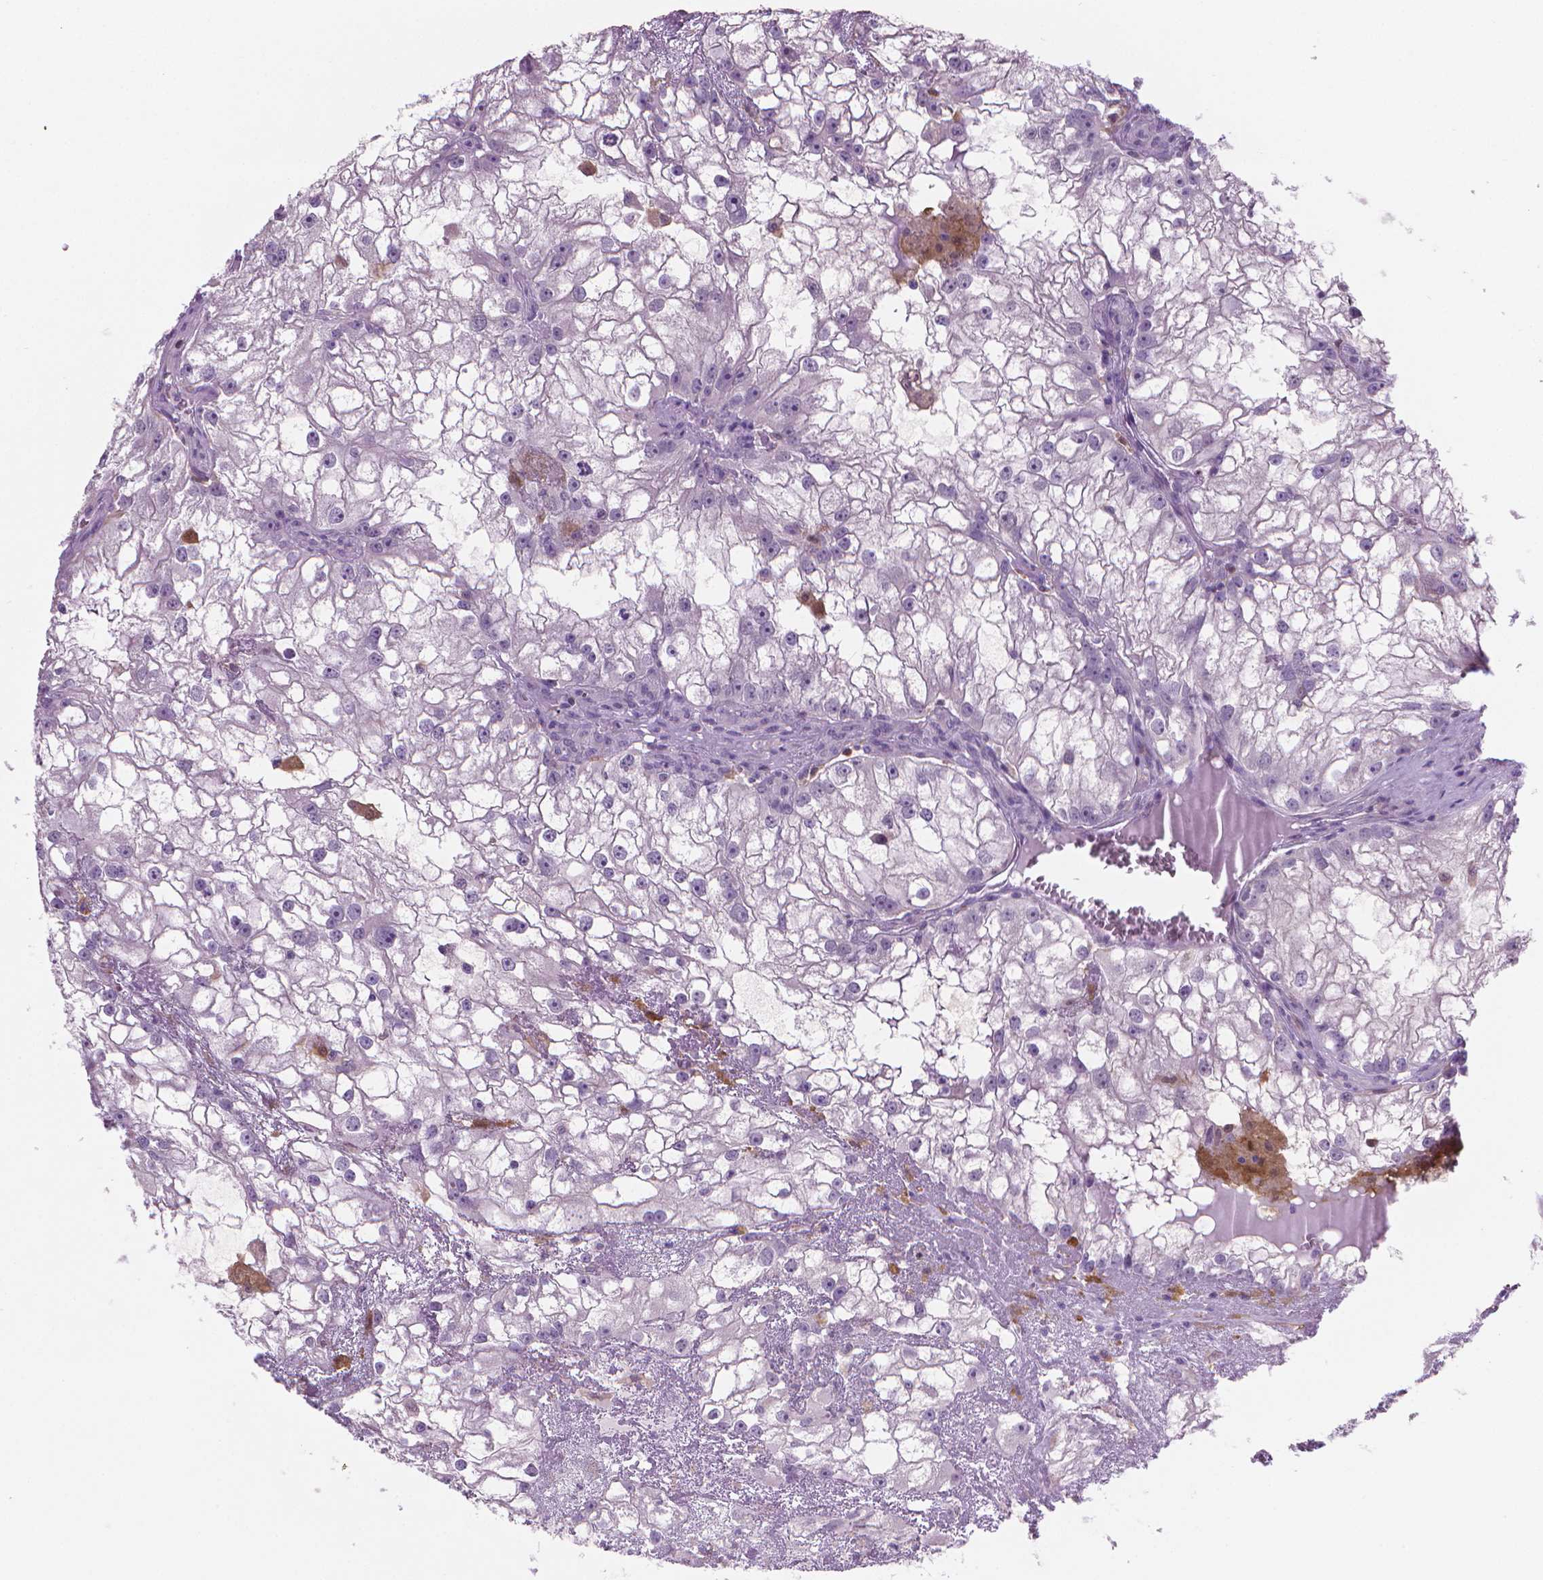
{"staining": {"intensity": "negative", "quantity": "none", "location": "none"}, "tissue": "renal cancer", "cell_type": "Tumor cells", "image_type": "cancer", "snomed": [{"axis": "morphology", "description": "Adenocarcinoma, NOS"}, {"axis": "topography", "description": "Kidney"}], "caption": "Tumor cells show no significant protein expression in adenocarcinoma (renal).", "gene": "GSDMA", "patient": {"sex": "male", "age": 59}}